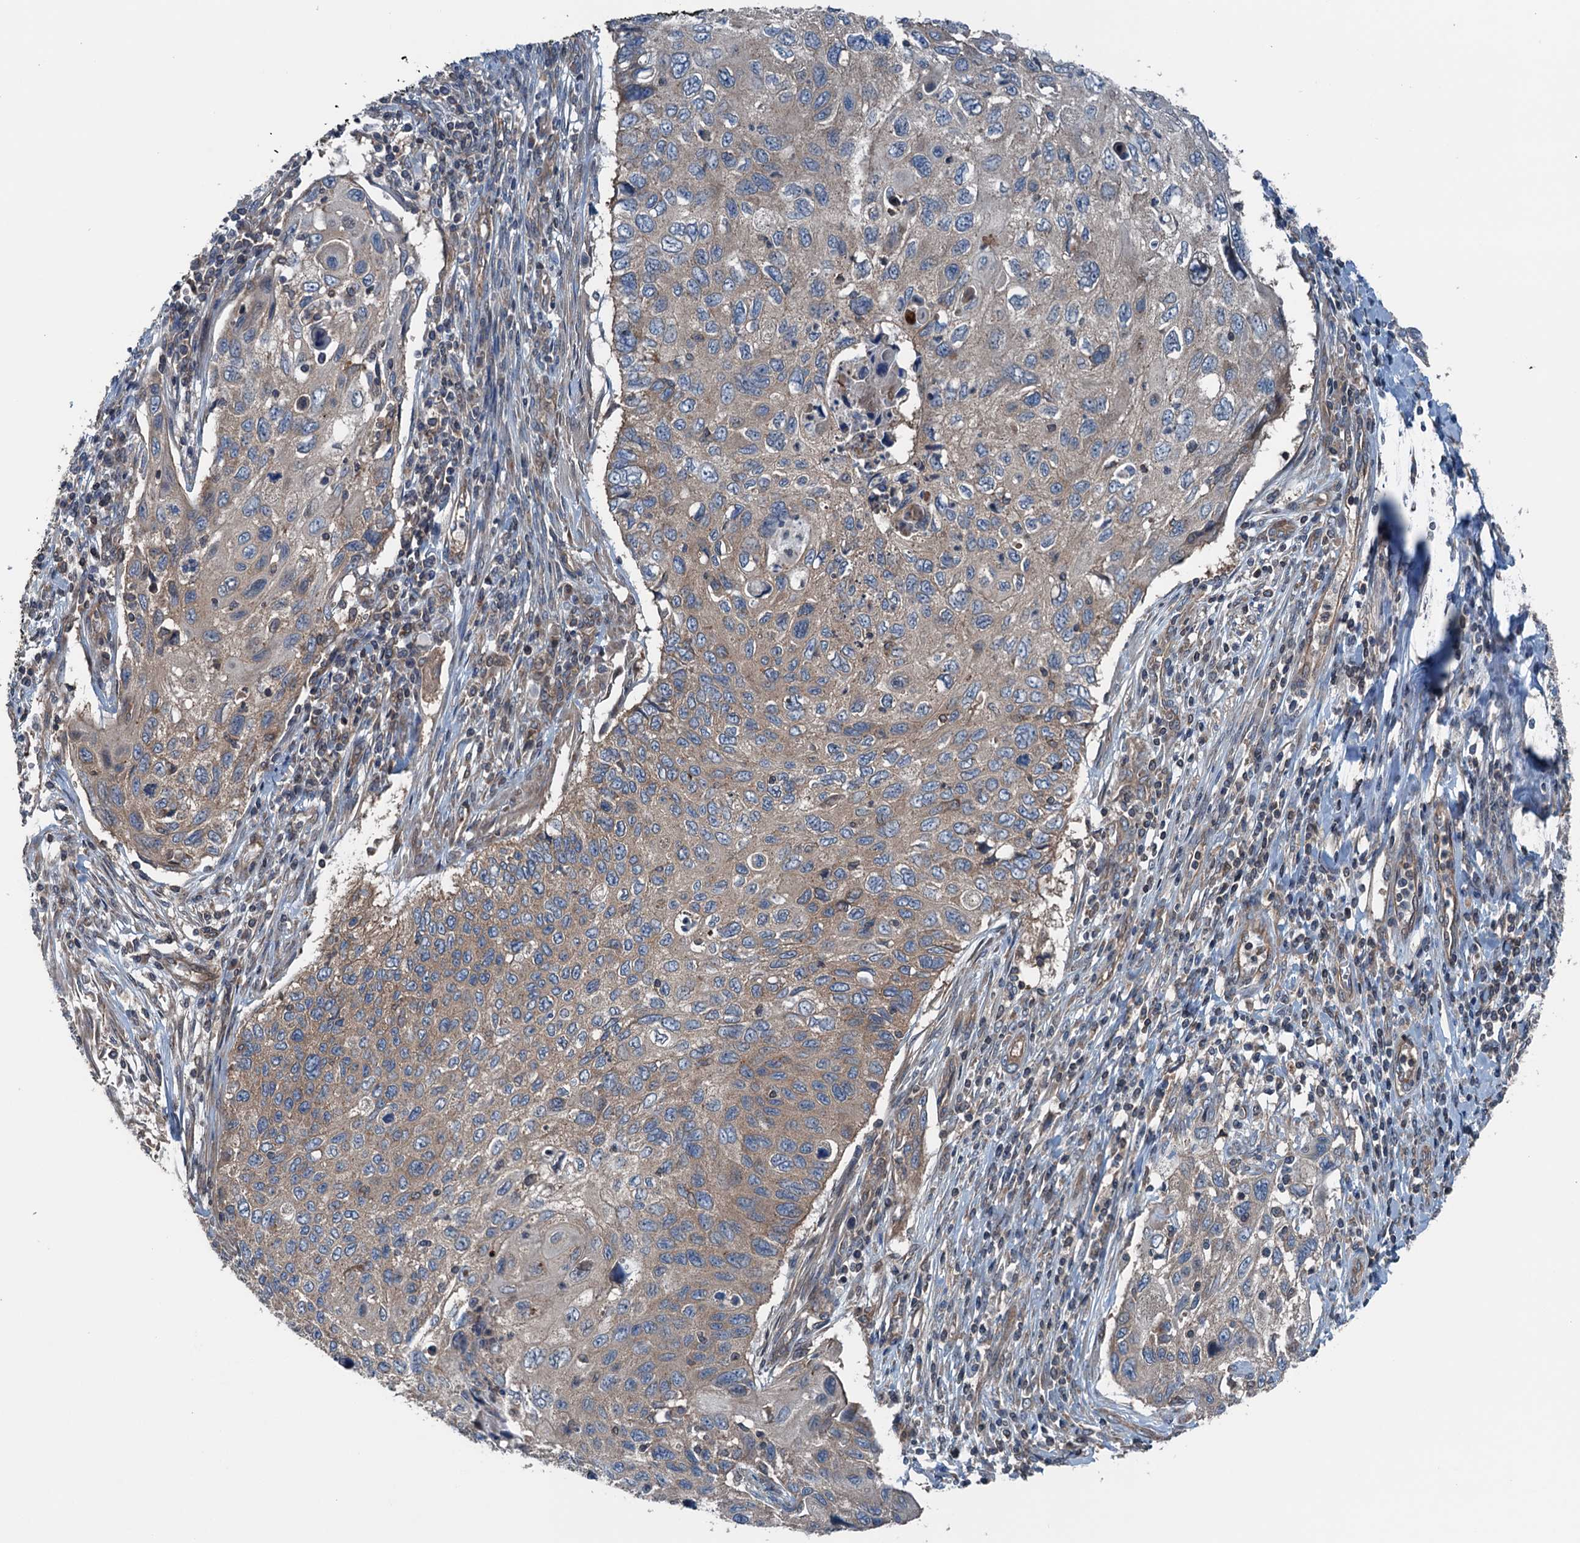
{"staining": {"intensity": "weak", "quantity": ">75%", "location": "cytoplasmic/membranous"}, "tissue": "cervical cancer", "cell_type": "Tumor cells", "image_type": "cancer", "snomed": [{"axis": "morphology", "description": "Squamous cell carcinoma, NOS"}, {"axis": "topography", "description": "Cervix"}], "caption": "Immunohistochemical staining of human squamous cell carcinoma (cervical) demonstrates weak cytoplasmic/membranous protein staining in about >75% of tumor cells.", "gene": "TRAPPC8", "patient": {"sex": "female", "age": 70}}